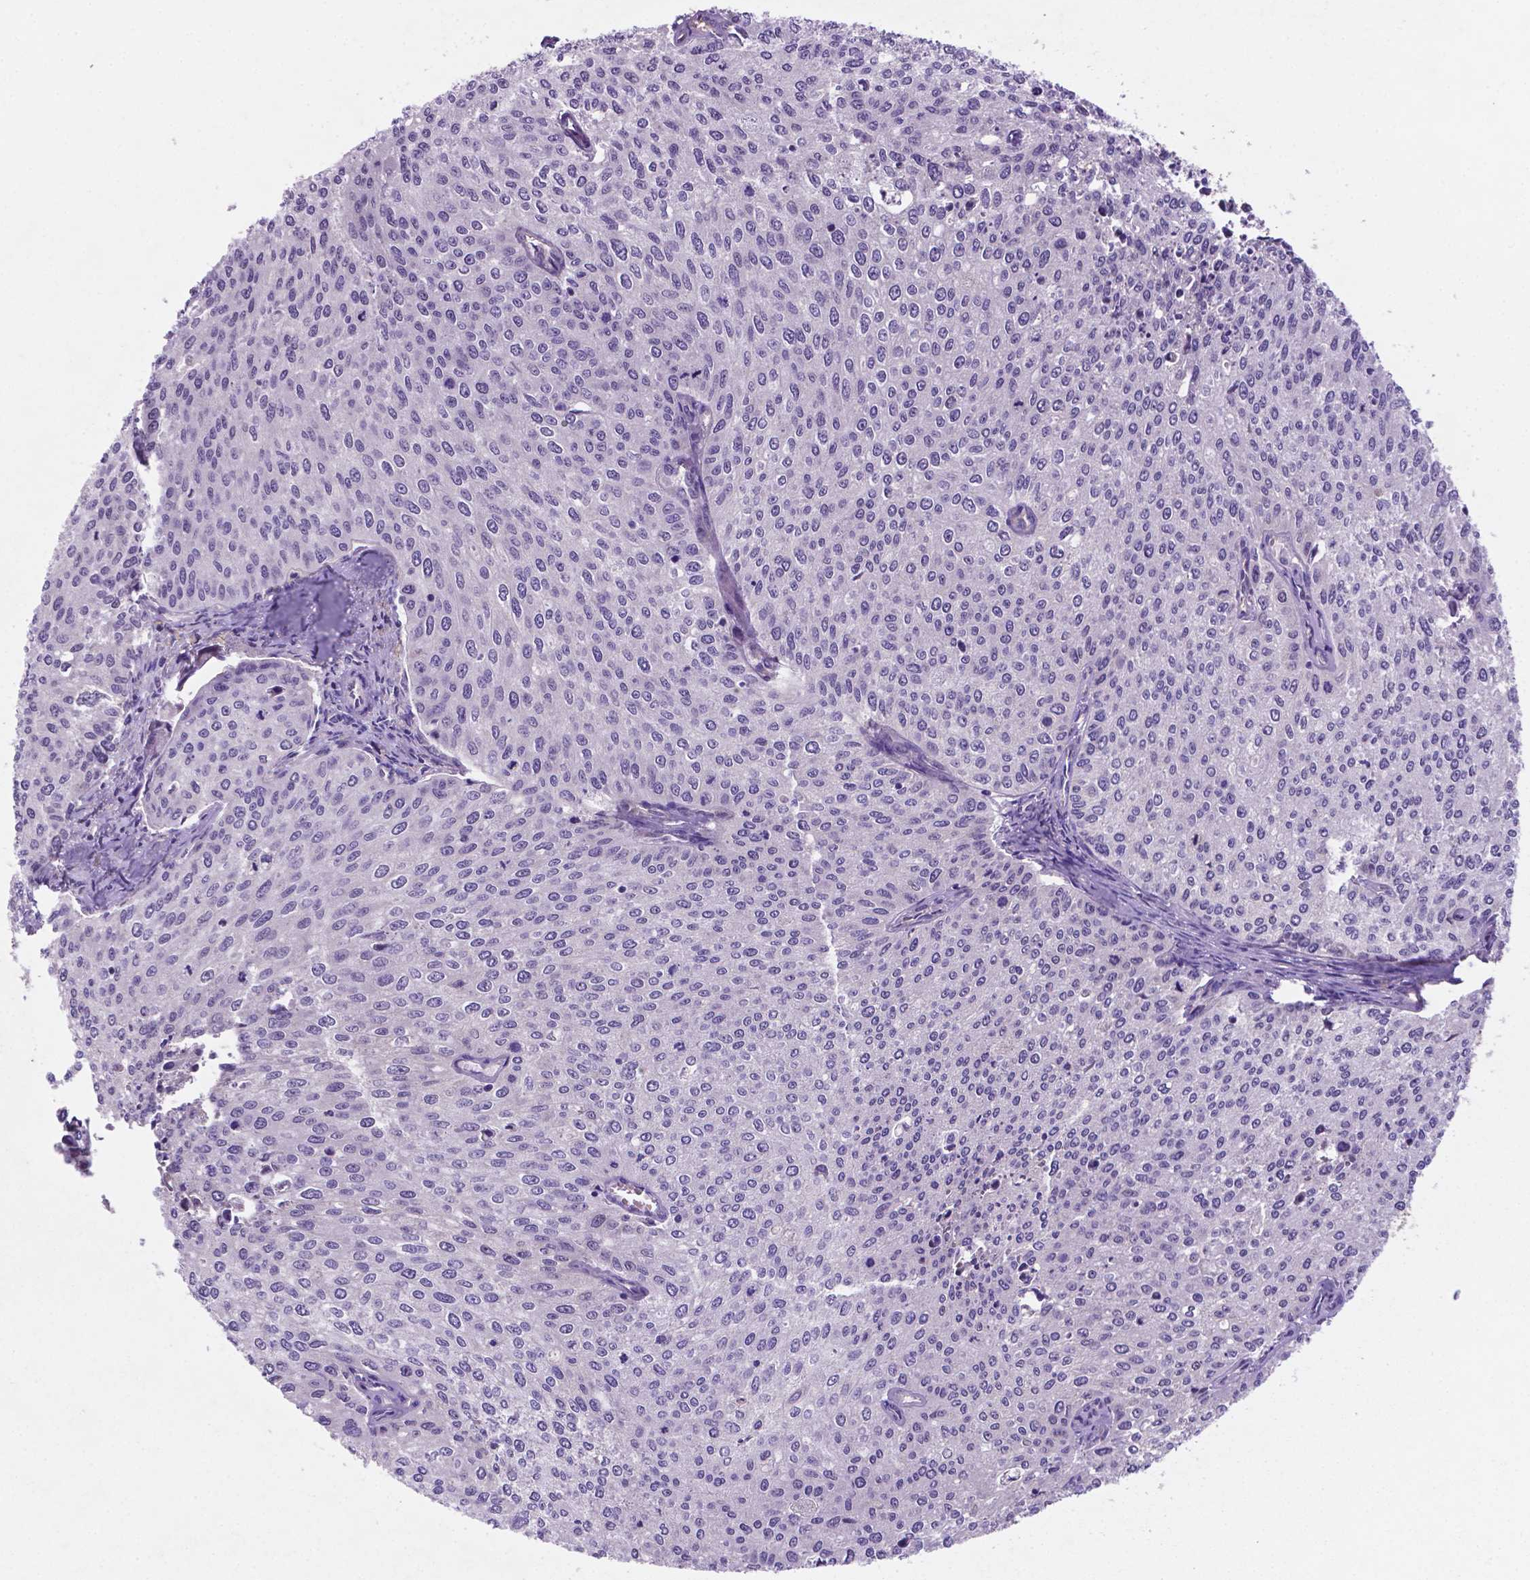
{"staining": {"intensity": "negative", "quantity": "none", "location": "none"}, "tissue": "cervical cancer", "cell_type": "Tumor cells", "image_type": "cancer", "snomed": [{"axis": "morphology", "description": "Squamous cell carcinoma, NOS"}, {"axis": "topography", "description": "Cervix"}], "caption": "Tumor cells are negative for brown protein staining in cervical squamous cell carcinoma.", "gene": "TM4SF20", "patient": {"sex": "female", "age": 38}}